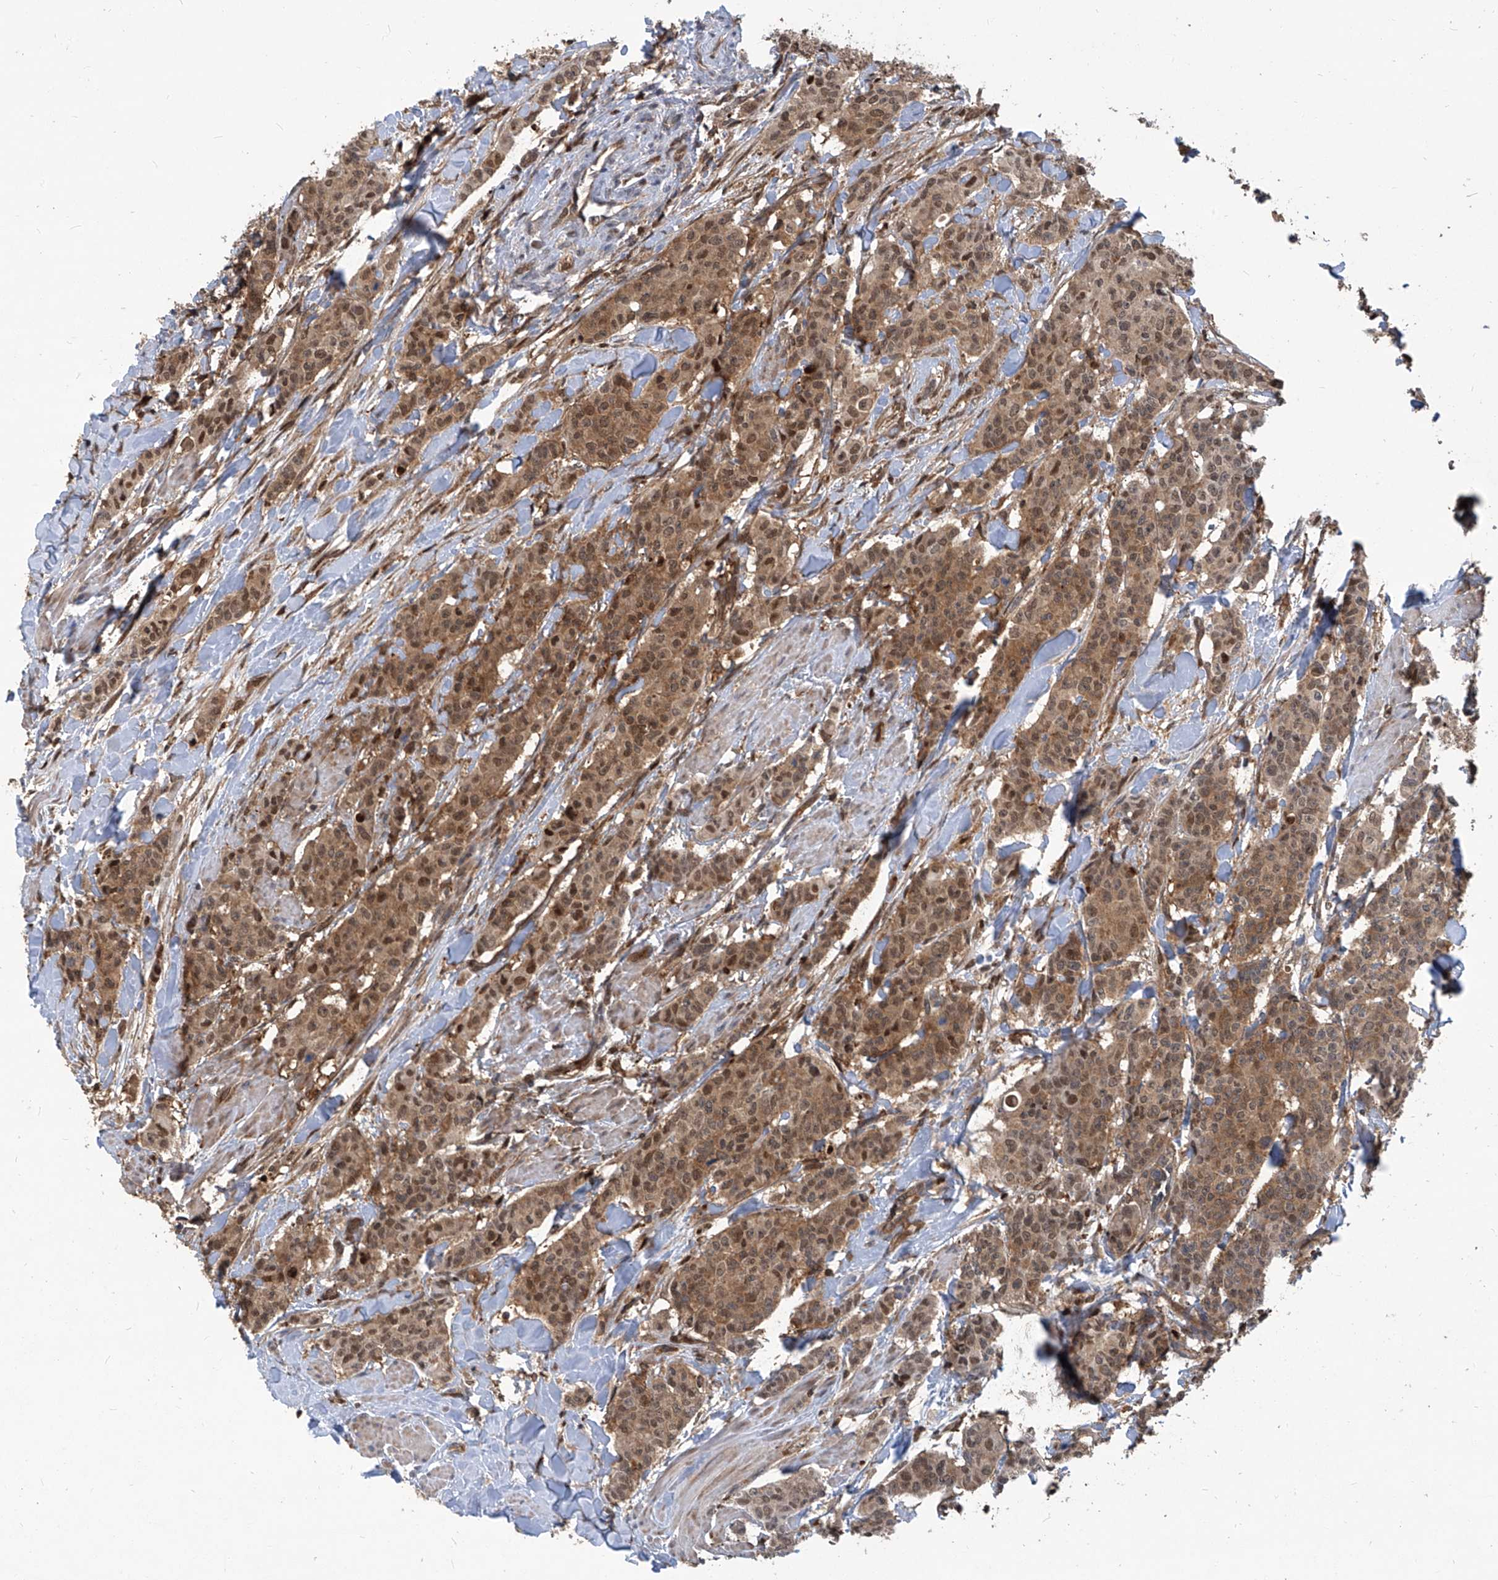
{"staining": {"intensity": "moderate", "quantity": ">75%", "location": "cytoplasmic/membranous,nuclear"}, "tissue": "breast cancer", "cell_type": "Tumor cells", "image_type": "cancer", "snomed": [{"axis": "morphology", "description": "Duct carcinoma"}, {"axis": "topography", "description": "Breast"}], "caption": "A histopathology image showing moderate cytoplasmic/membranous and nuclear positivity in about >75% of tumor cells in breast invasive ductal carcinoma, as visualized by brown immunohistochemical staining.", "gene": "PSMB1", "patient": {"sex": "female", "age": 40}}